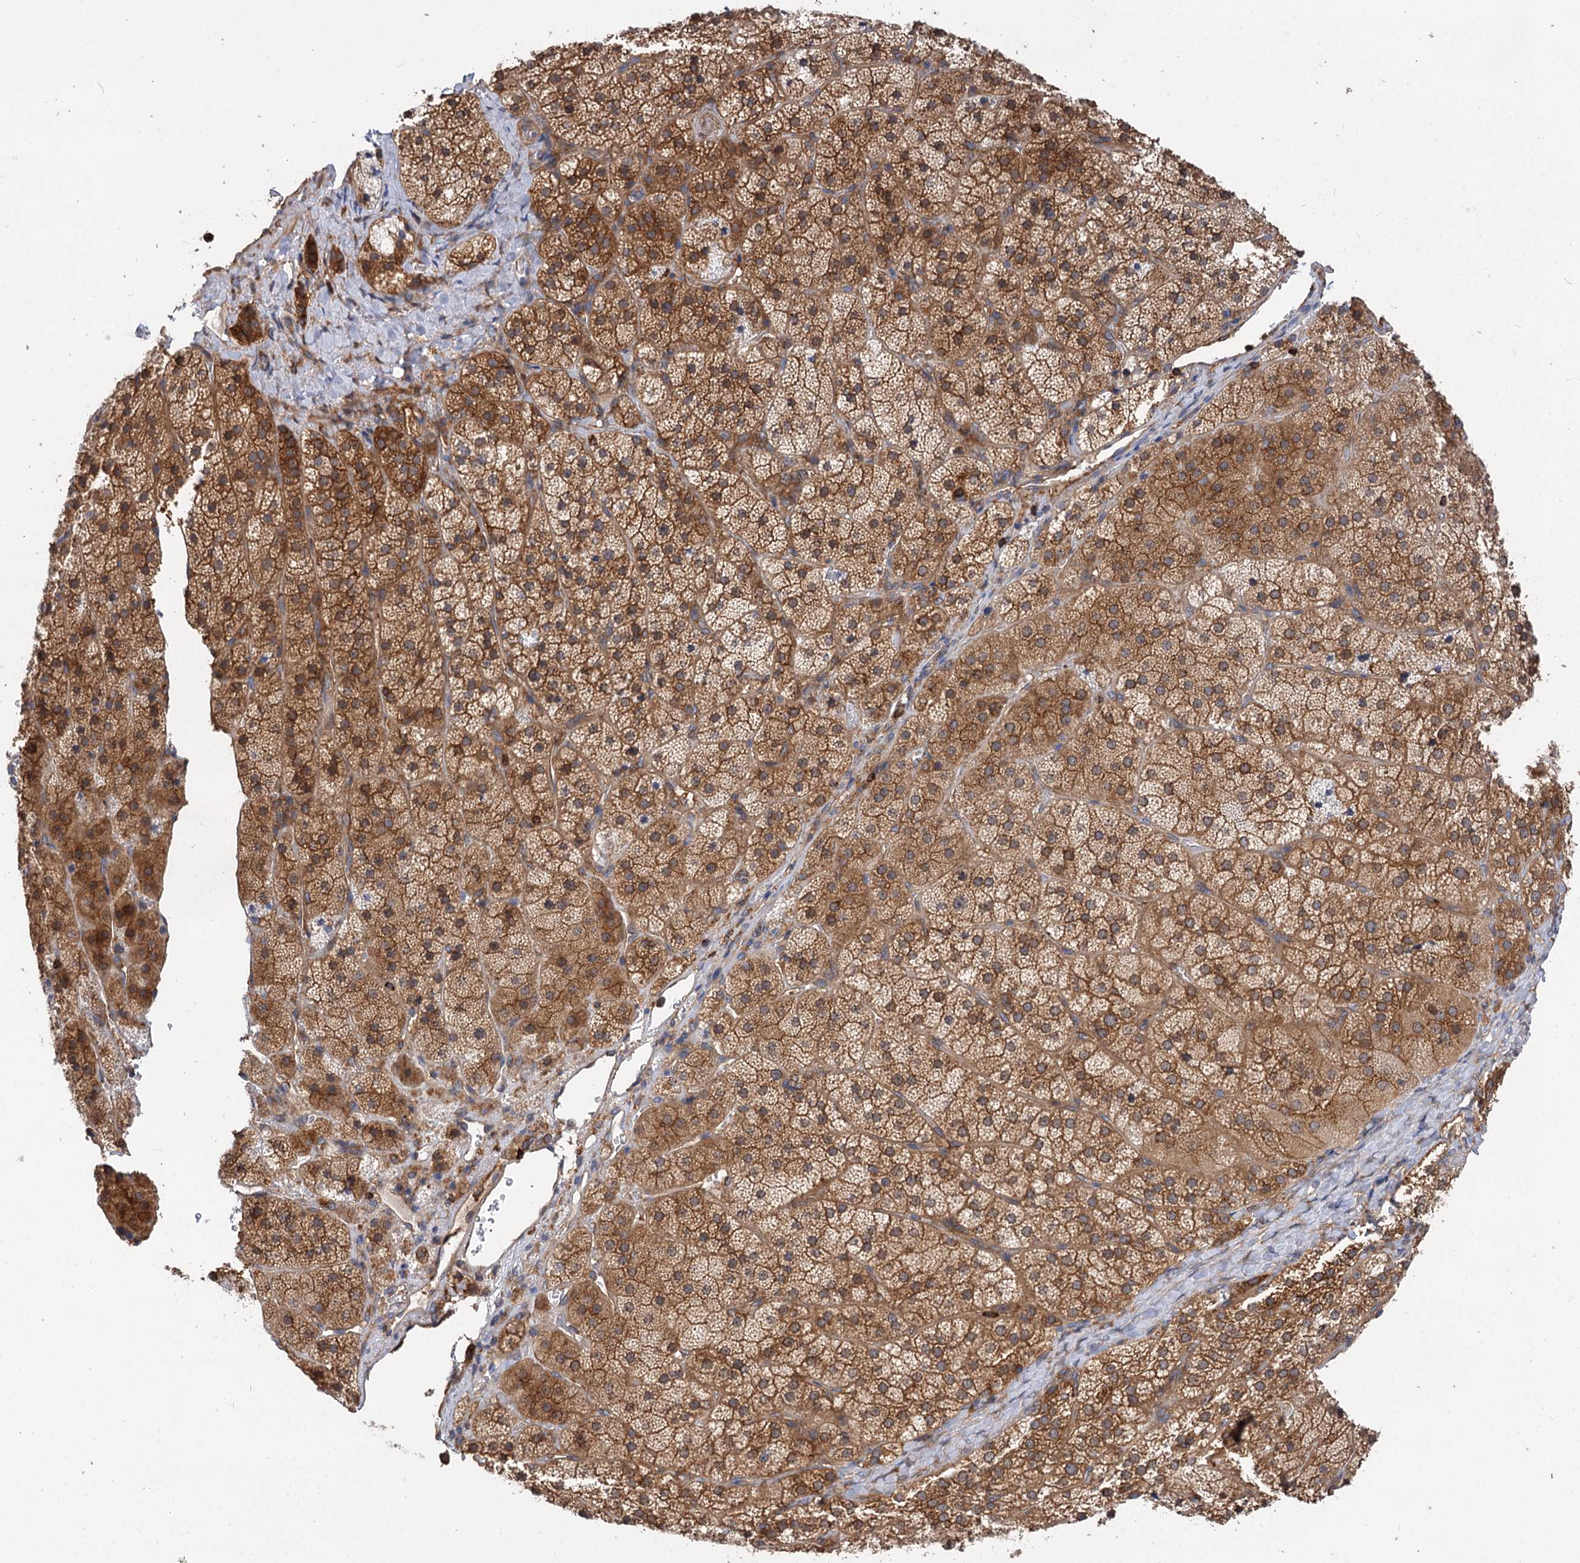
{"staining": {"intensity": "moderate", "quantity": ">75%", "location": "cytoplasmic/membranous"}, "tissue": "adrenal gland", "cell_type": "Glandular cells", "image_type": "normal", "snomed": [{"axis": "morphology", "description": "Normal tissue, NOS"}, {"axis": "topography", "description": "Adrenal gland"}], "caption": "Glandular cells show medium levels of moderate cytoplasmic/membranous expression in about >75% of cells in normal human adrenal gland. (Stains: DAB (3,3'-diaminobenzidine) in brown, nuclei in blue, Microscopy: brightfield microscopy at high magnification).", "gene": "PACS1", "patient": {"sex": "female", "age": 44}}